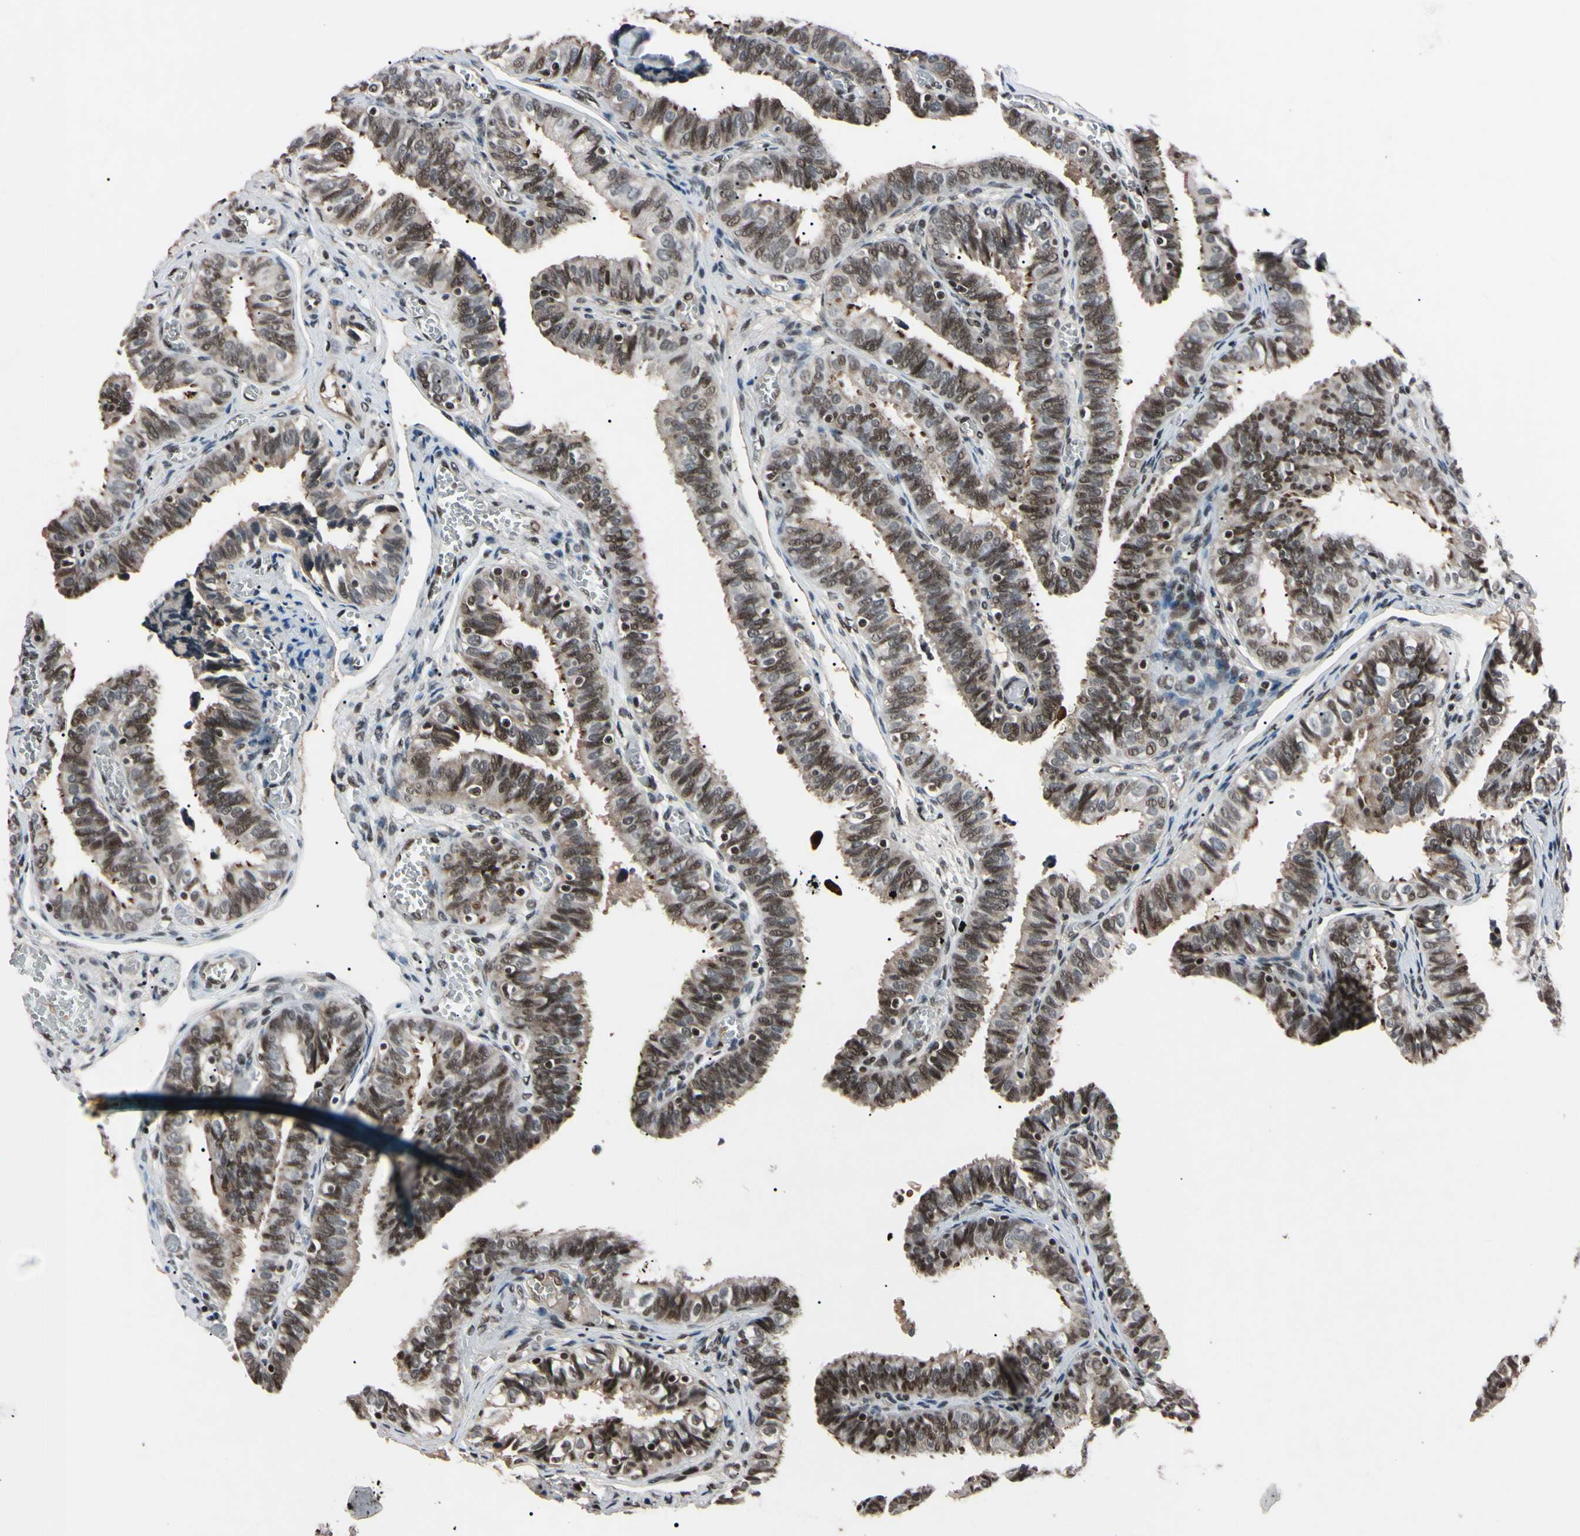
{"staining": {"intensity": "moderate", "quantity": "25%-75%", "location": "nuclear"}, "tissue": "fallopian tube", "cell_type": "Glandular cells", "image_type": "normal", "snomed": [{"axis": "morphology", "description": "Normal tissue, NOS"}, {"axis": "topography", "description": "Fallopian tube"}], "caption": "Immunohistochemical staining of benign fallopian tube shows medium levels of moderate nuclear staining in approximately 25%-75% of glandular cells. (Brightfield microscopy of DAB IHC at high magnification).", "gene": "YY1", "patient": {"sex": "female", "age": 46}}